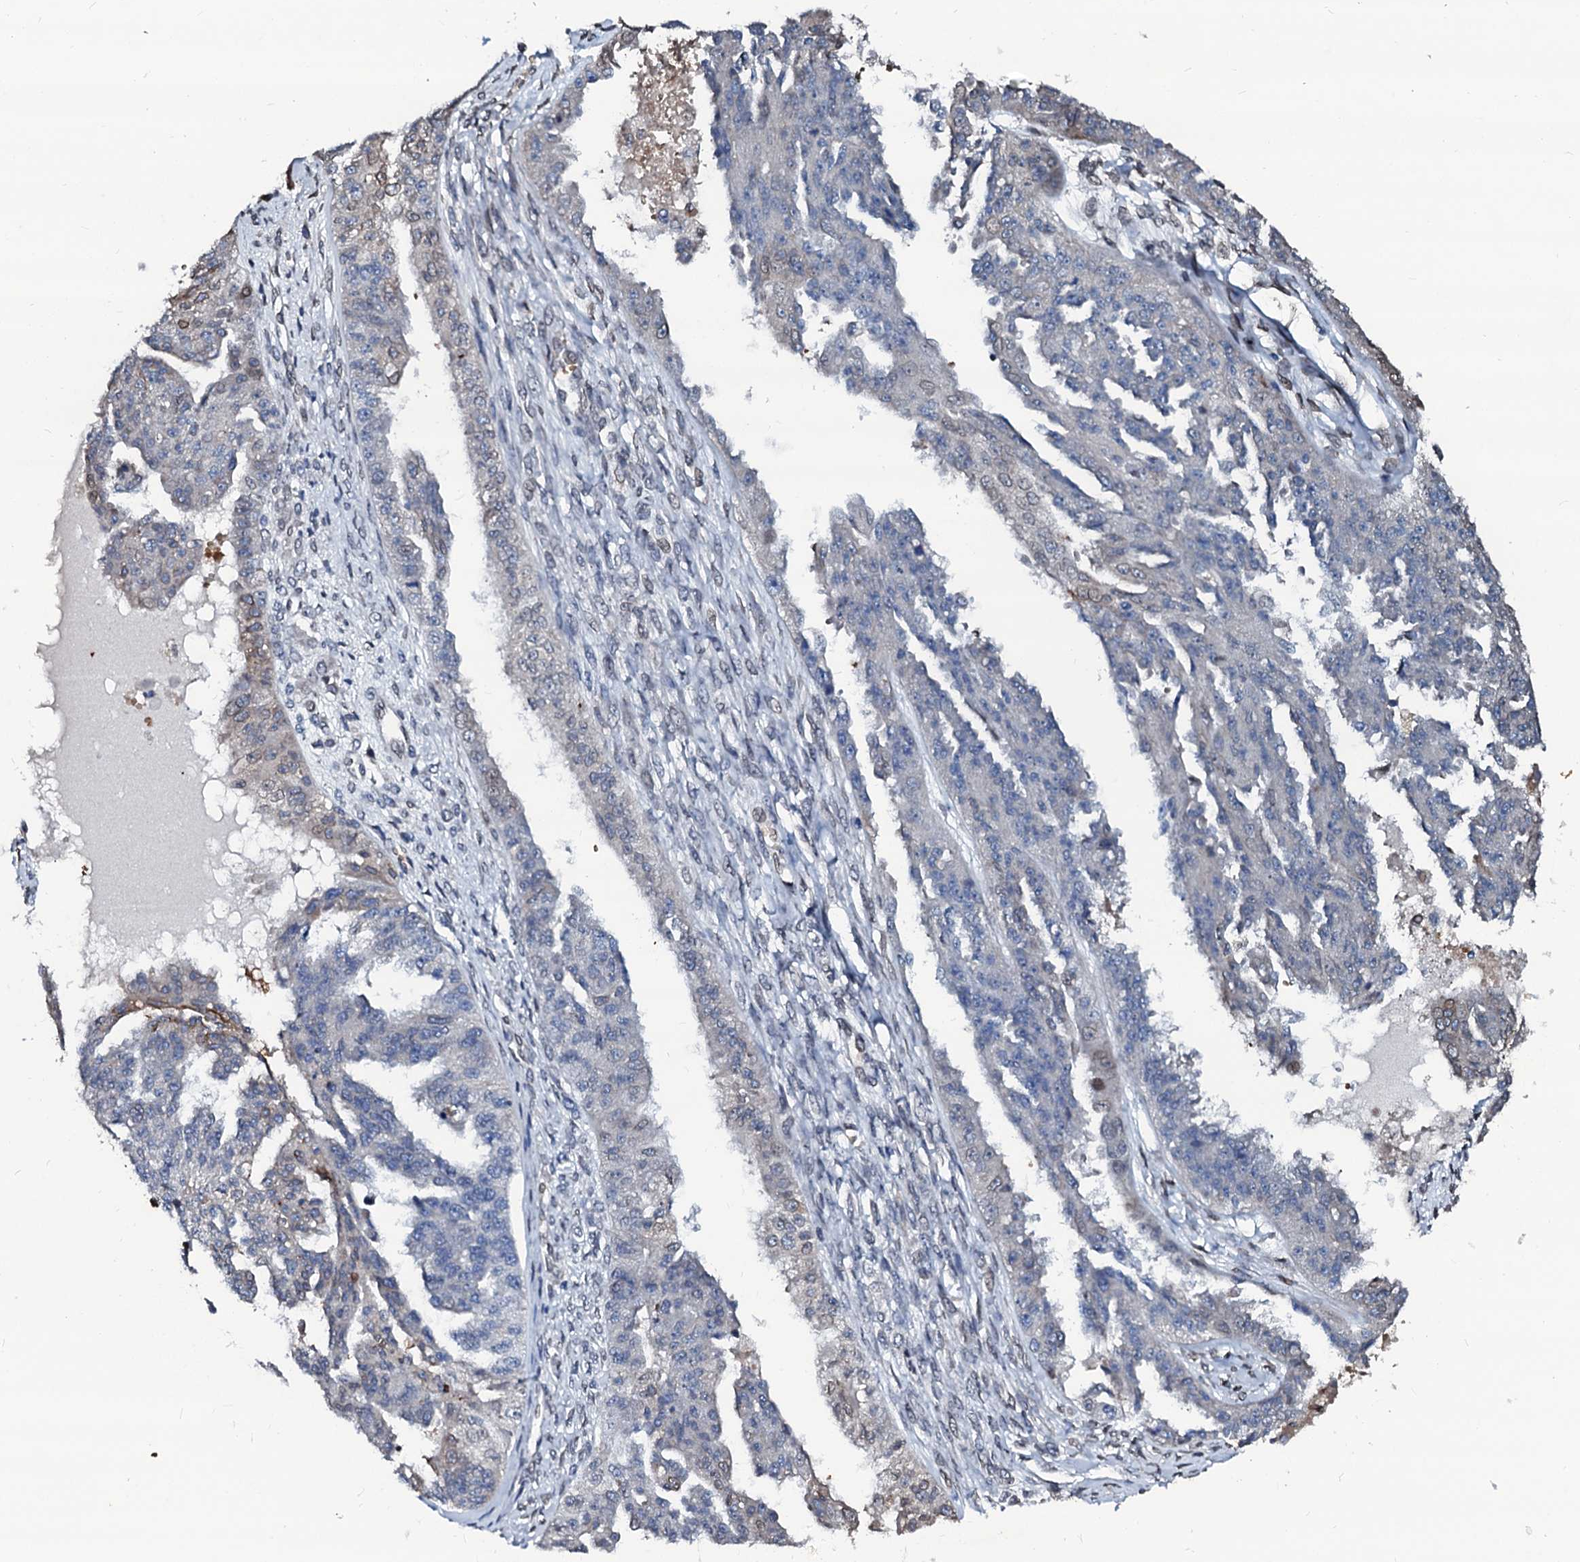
{"staining": {"intensity": "negative", "quantity": "none", "location": "none"}, "tissue": "ovarian cancer", "cell_type": "Tumor cells", "image_type": "cancer", "snomed": [{"axis": "morphology", "description": "Cystadenocarcinoma, serous, NOS"}, {"axis": "topography", "description": "Ovary"}], "caption": "The micrograph shows no significant staining in tumor cells of ovarian cancer. The staining was performed using DAB (3,3'-diaminobenzidine) to visualize the protein expression in brown, while the nuclei were stained in blue with hematoxylin (Magnification: 20x).", "gene": "NRP2", "patient": {"sex": "female", "age": 58}}